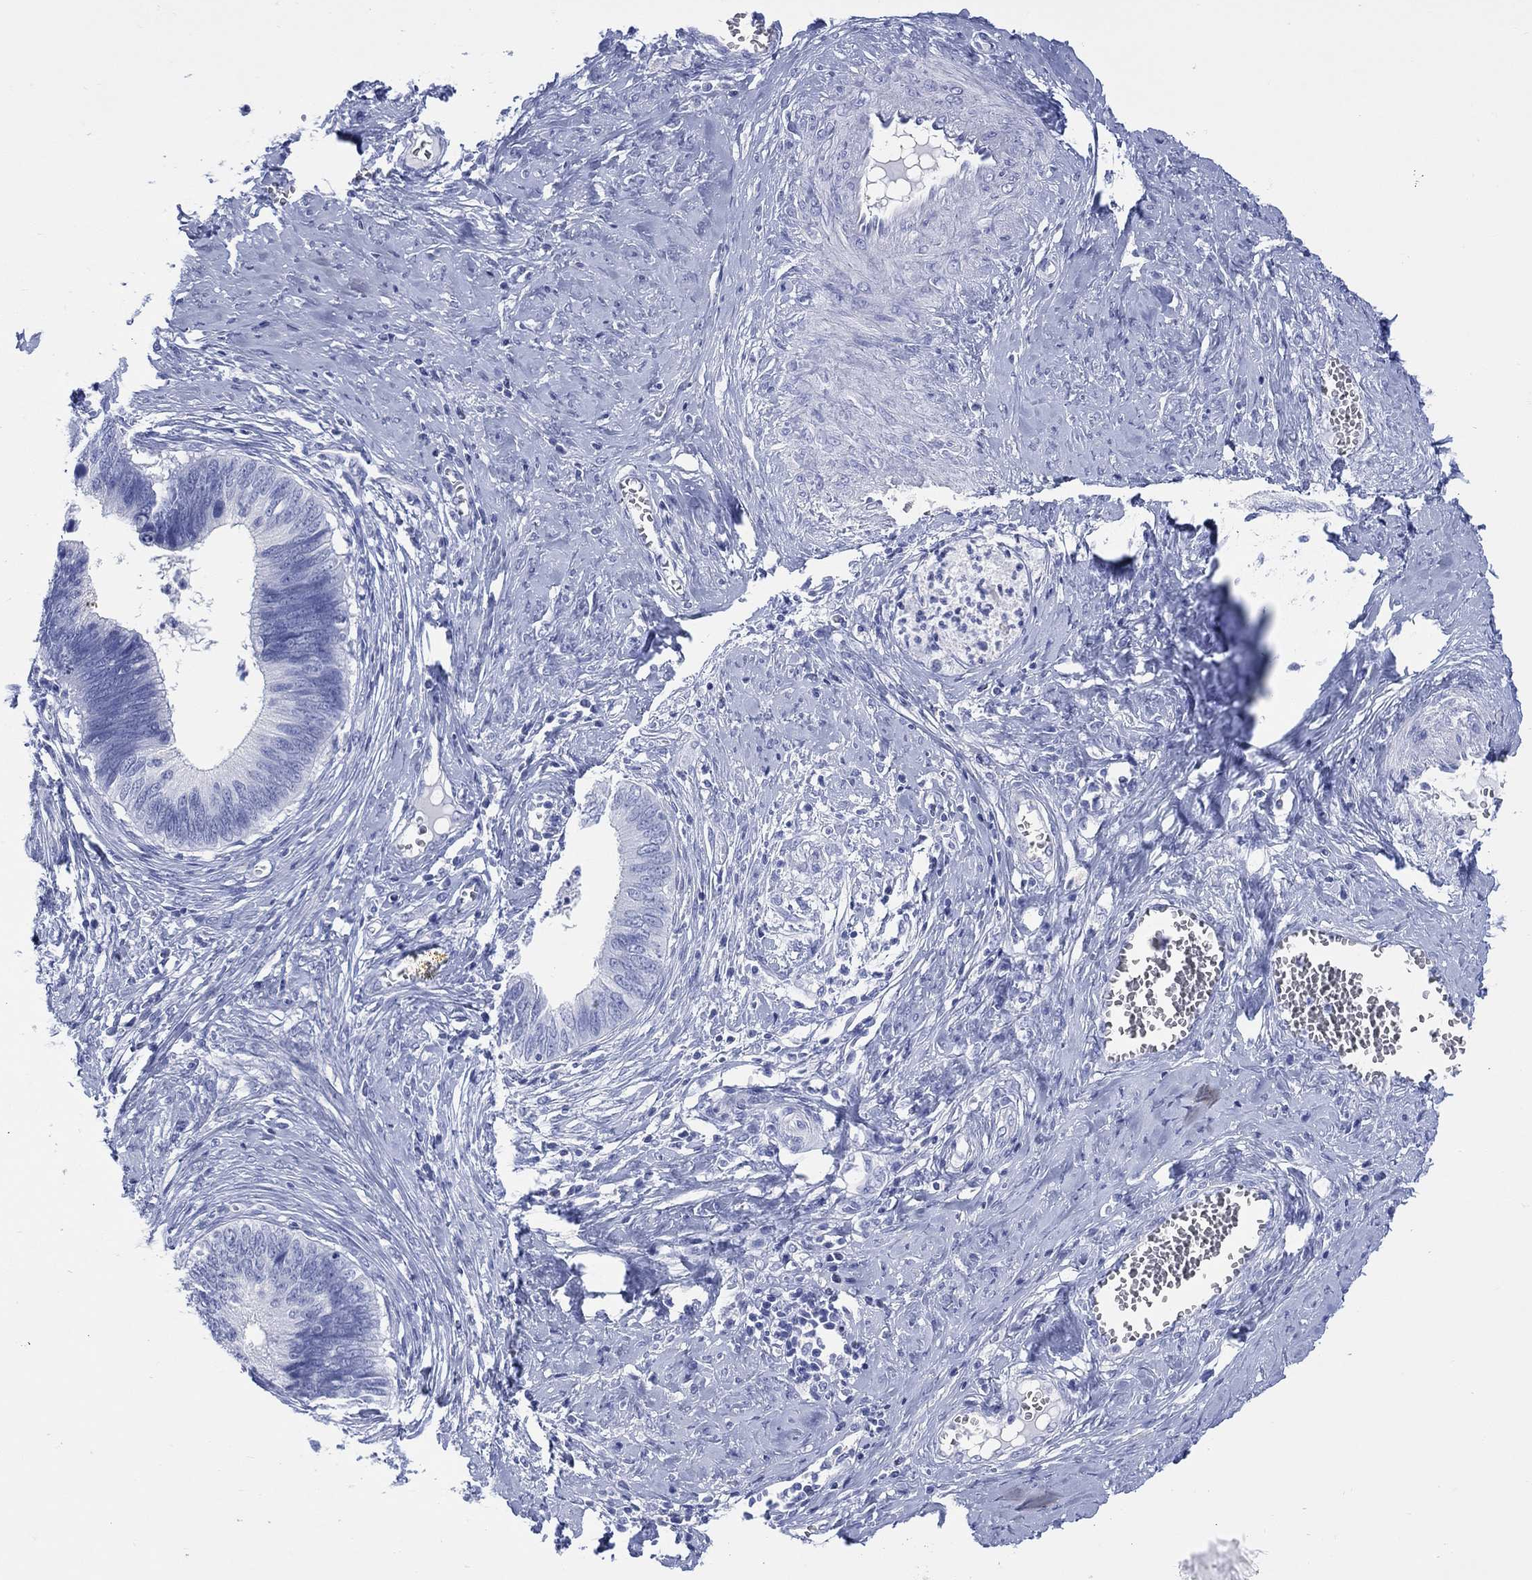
{"staining": {"intensity": "negative", "quantity": "none", "location": "none"}, "tissue": "cervical cancer", "cell_type": "Tumor cells", "image_type": "cancer", "snomed": [{"axis": "morphology", "description": "Adenocarcinoma, NOS"}, {"axis": "topography", "description": "Cervix"}], "caption": "Tumor cells are negative for brown protein staining in cervical cancer.", "gene": "LRRD1", "patient": {"sex": "female", "age": 42}}